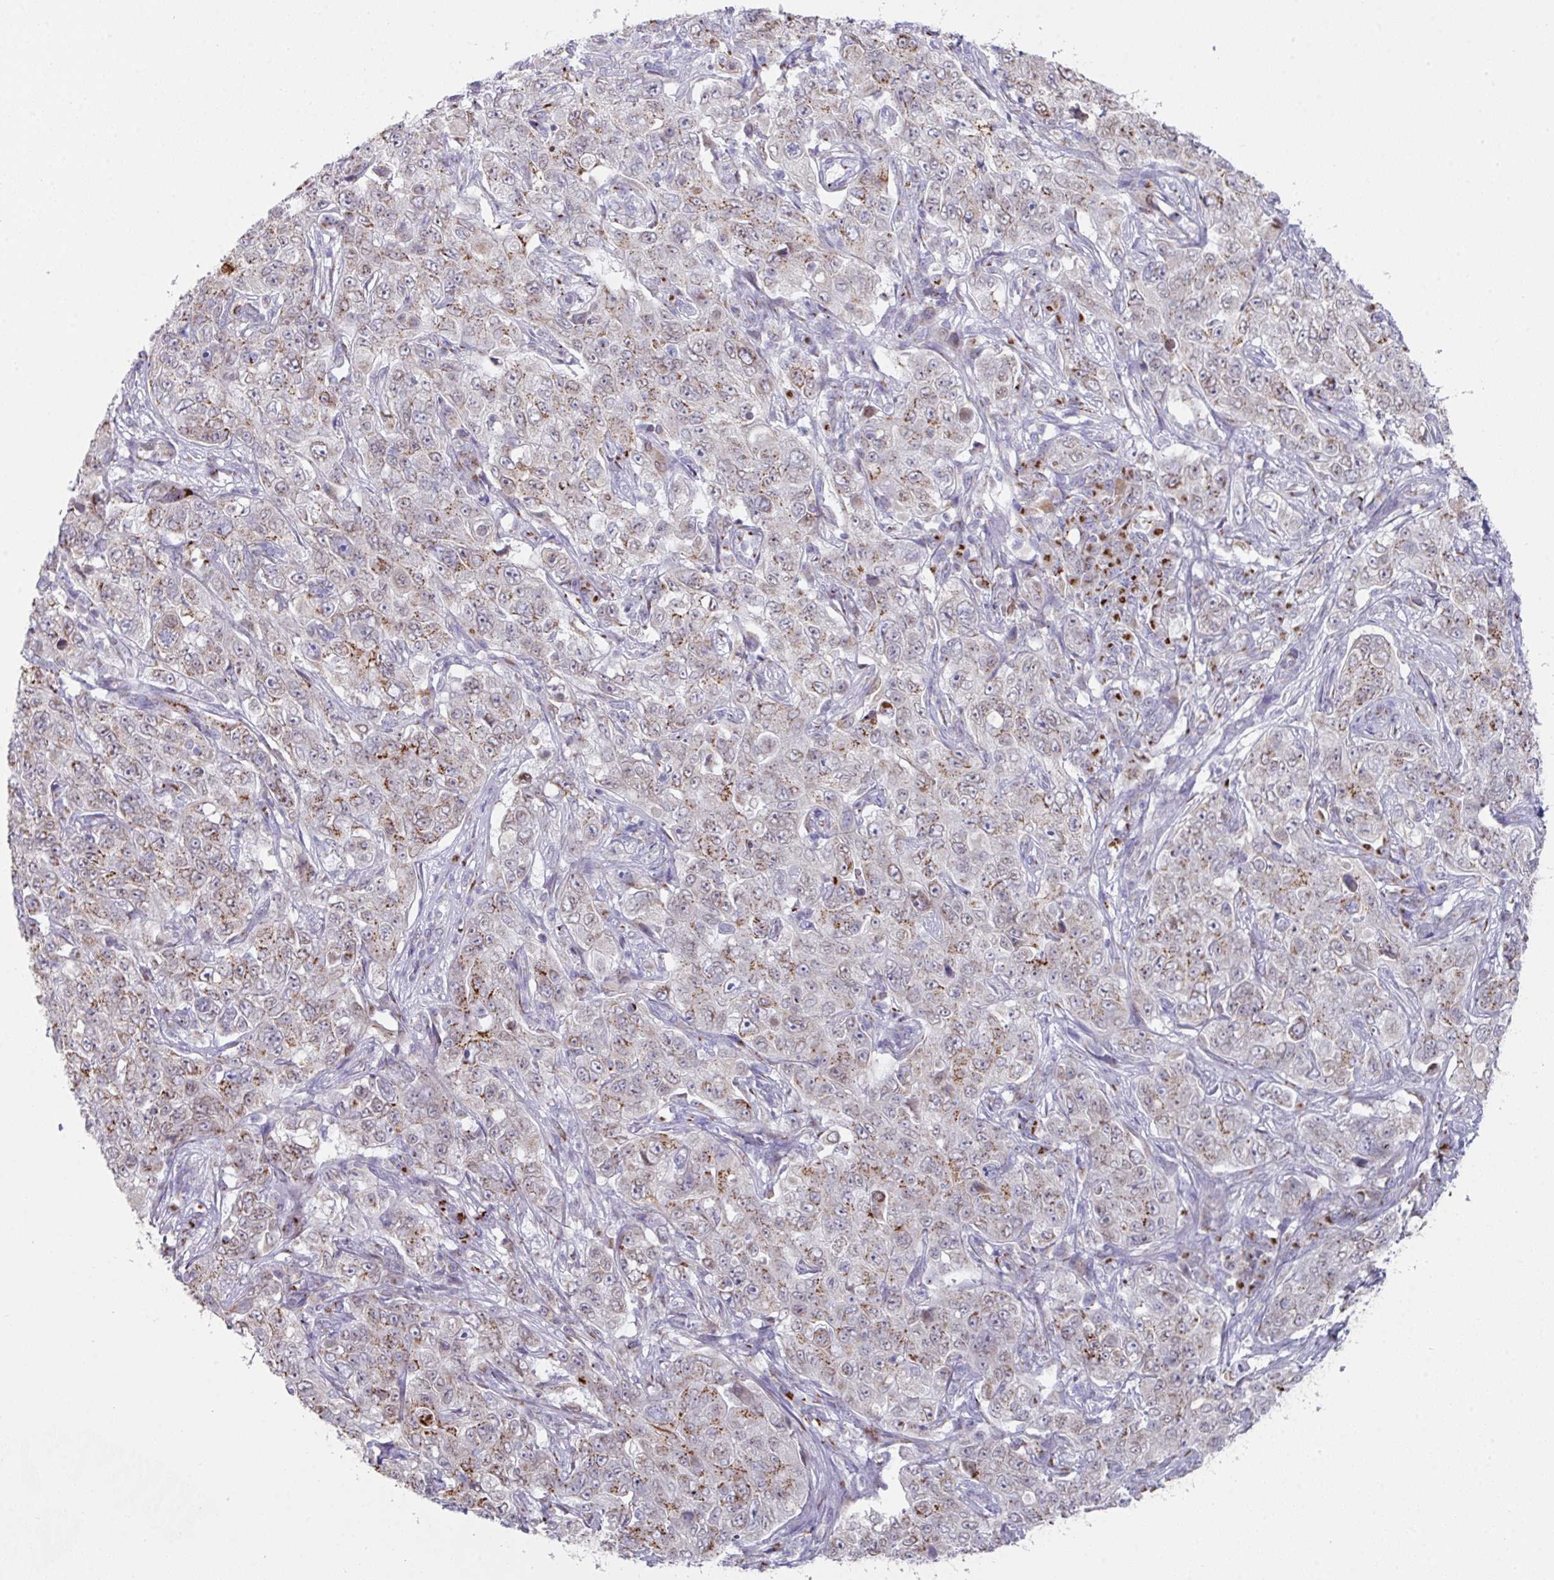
{"staining": {"intensity": "moderate", "quantity": "25%-75%", "location": "cytoplasmic/membranous"}, "tissue": "pancreatic cancer", "cell_type": "Tumor cells", "image_type": "cancer", "snomed": [{"axis": "morphology", "description": "Adenocarcinoma, NOS"}, {"axis": "topography", "description": "Pancreas"}], "caption": "DAB immunohistochemical staining of adenocarcinoma (pancreatic) reveals moderate cytoplasmic/membranous protein expression in about 25%-75% of tumor cells. Using DAB (3,3'-diaminobenzidine) (brown) and hematoxylin (blue) stains, captured at high magnification using brightfield microscopy.", "gene": "VKORC1L1", "patient": {"sex": "male", "age": 68}}